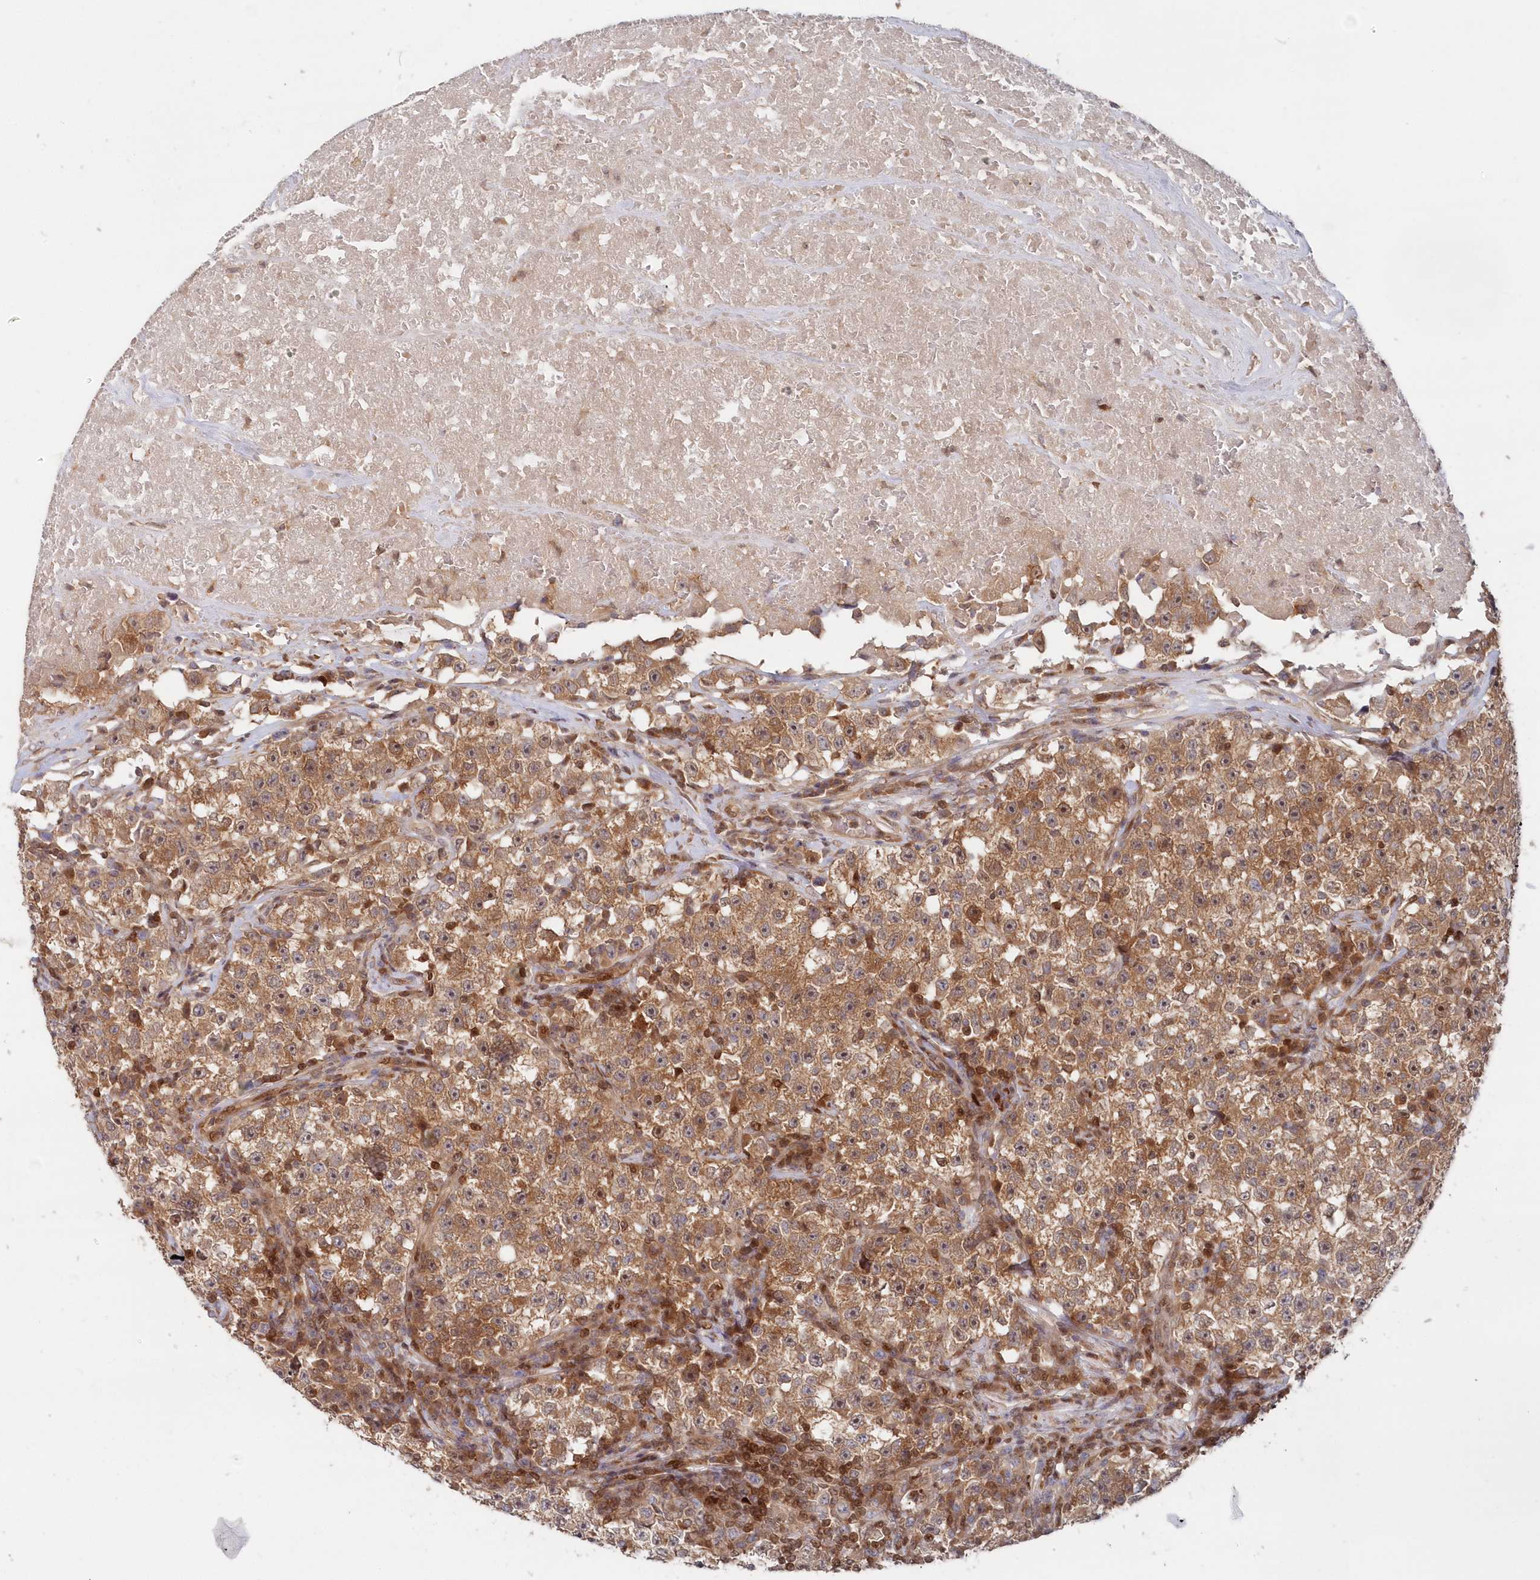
{"staining": {"intensity": "moderate", "quantity": ">75%", "location": "cytoplasmic/membranous"}, "tissue": "testis cancer", "cell_type": "Tumor cells", "image_type": "cancer", "snomed": [{"axis": "morphology", "description": "Seminoma, NOS"}, {"axis": "topography", "description": "Testis"}], "caption": "IHC histopathology image of human testis seminoma stained for a protein (brown), which reveals medium levels of moderate cytoplasmic/membranous staining in approximately >75% of tumor cells.", "gene": "ABHD14B", "patient": {"sex": "male", "age": 22}}